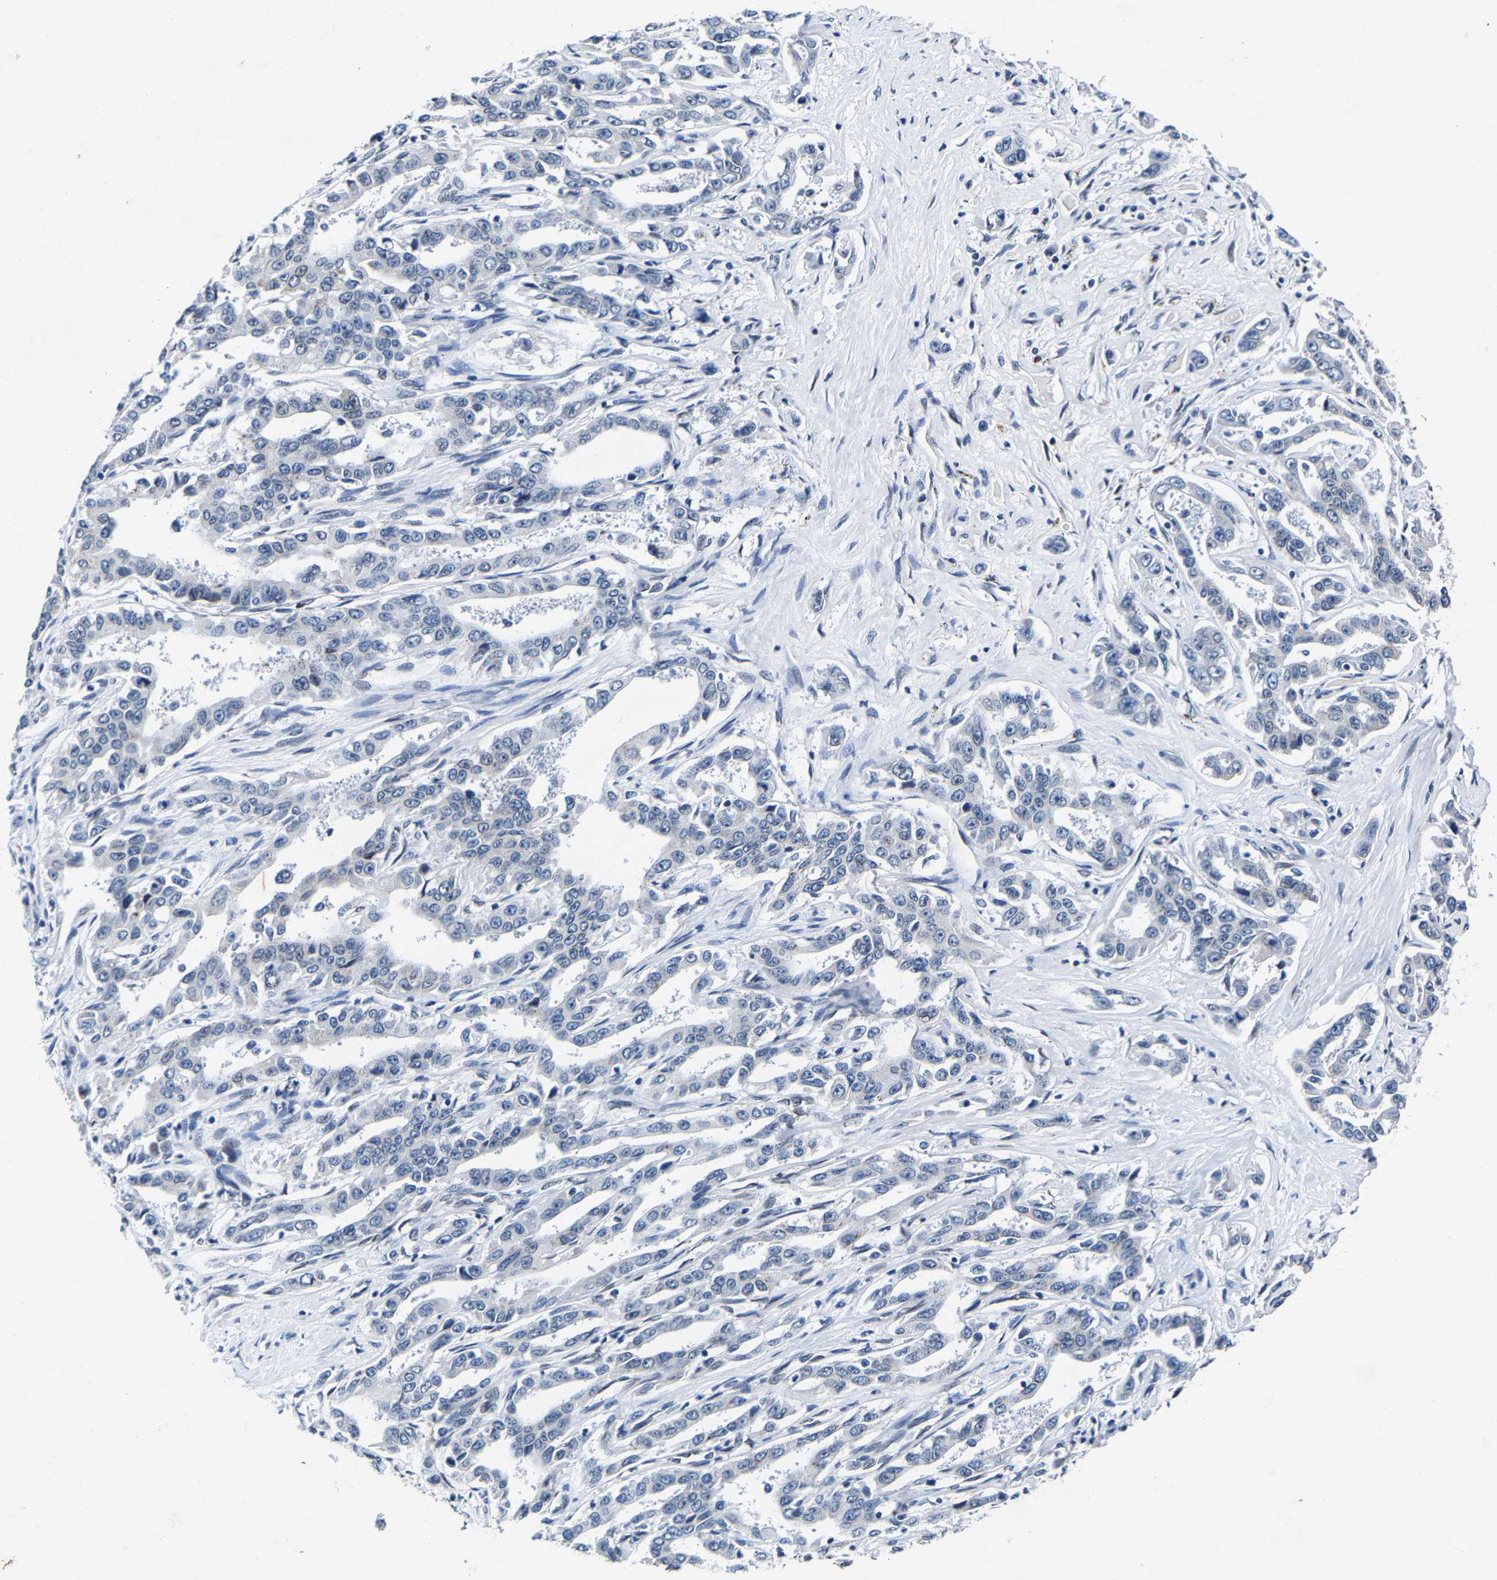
{"staining": {"intensity": "negative", "quantity": "none", "location": "none"}, "tissue": "liver cancer", "cell_type": "Tumor cells", "image_type": "cancer", "snomed": [{"axis": "morphology", "description": "Cholangiocarcinoma"}, {"axis": "topography", "description": "Liver"}], "caption": "Immunohistochemistry micrograph of human liver cholangiocarcinoma stained for a protein (brown), which exhibits no staining in tumor cells.", "gene": "UBN2", "patient": {"sex": "male", "age": 59}}